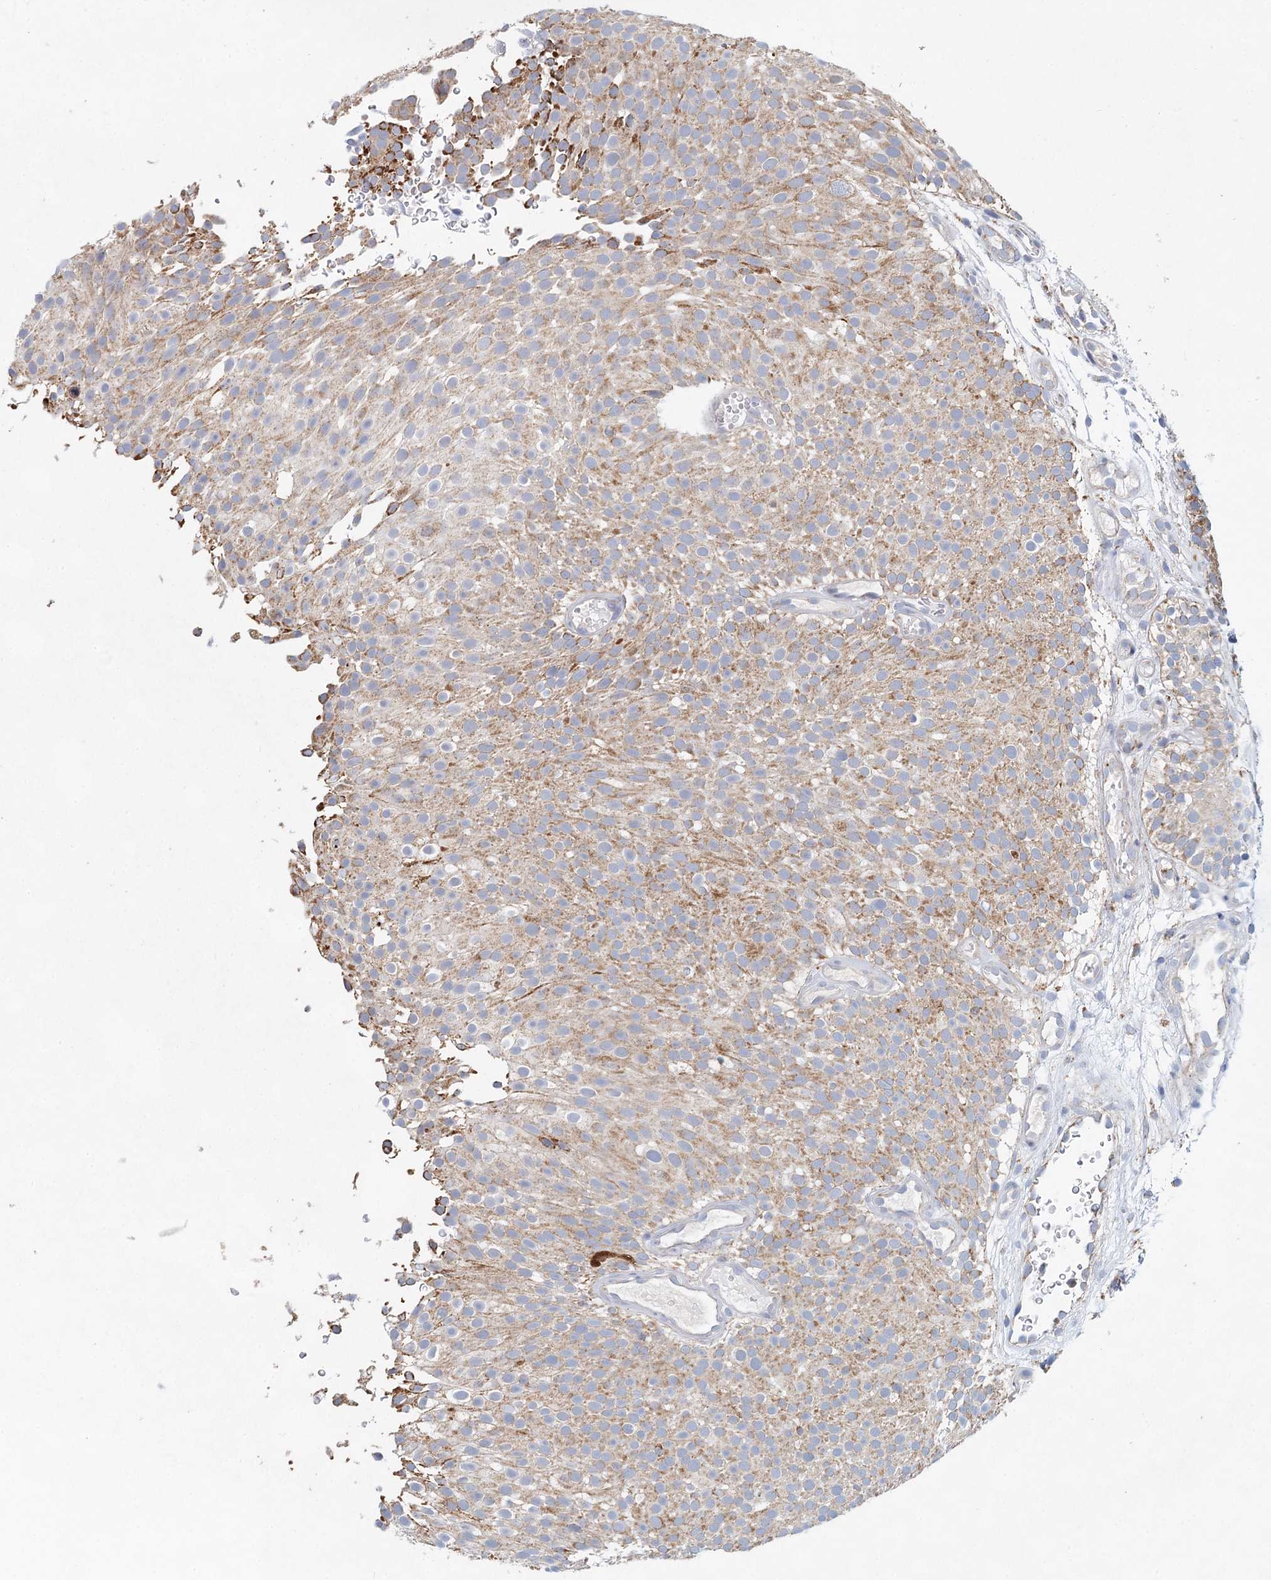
{"staining": {"intensity": "moderate", "quantity": ">75%", "location": "cytoplasmic/membranous"}, "tissue": "urothelial cancer", "cell_type": "Tumor cells", "image_type": "cancer", "snomed": [{"axis": "morphology", "description": "Urothelial carcinoma, Low grade"}, {"axis": "topography", "description": "Urinary bladder"}], "caption": "This photomicrograph demonstrates urothelial carcinoma (low-grade) stained with immunohistochemistry (IHC) to label a protein in brown. The cytoplasmic/membranous of tumor cells show moderate positivity for the protein. Nuclei are counter-stained blue.", "gene": "XPO6", "patient": {"sex": "male", "age": 78}}